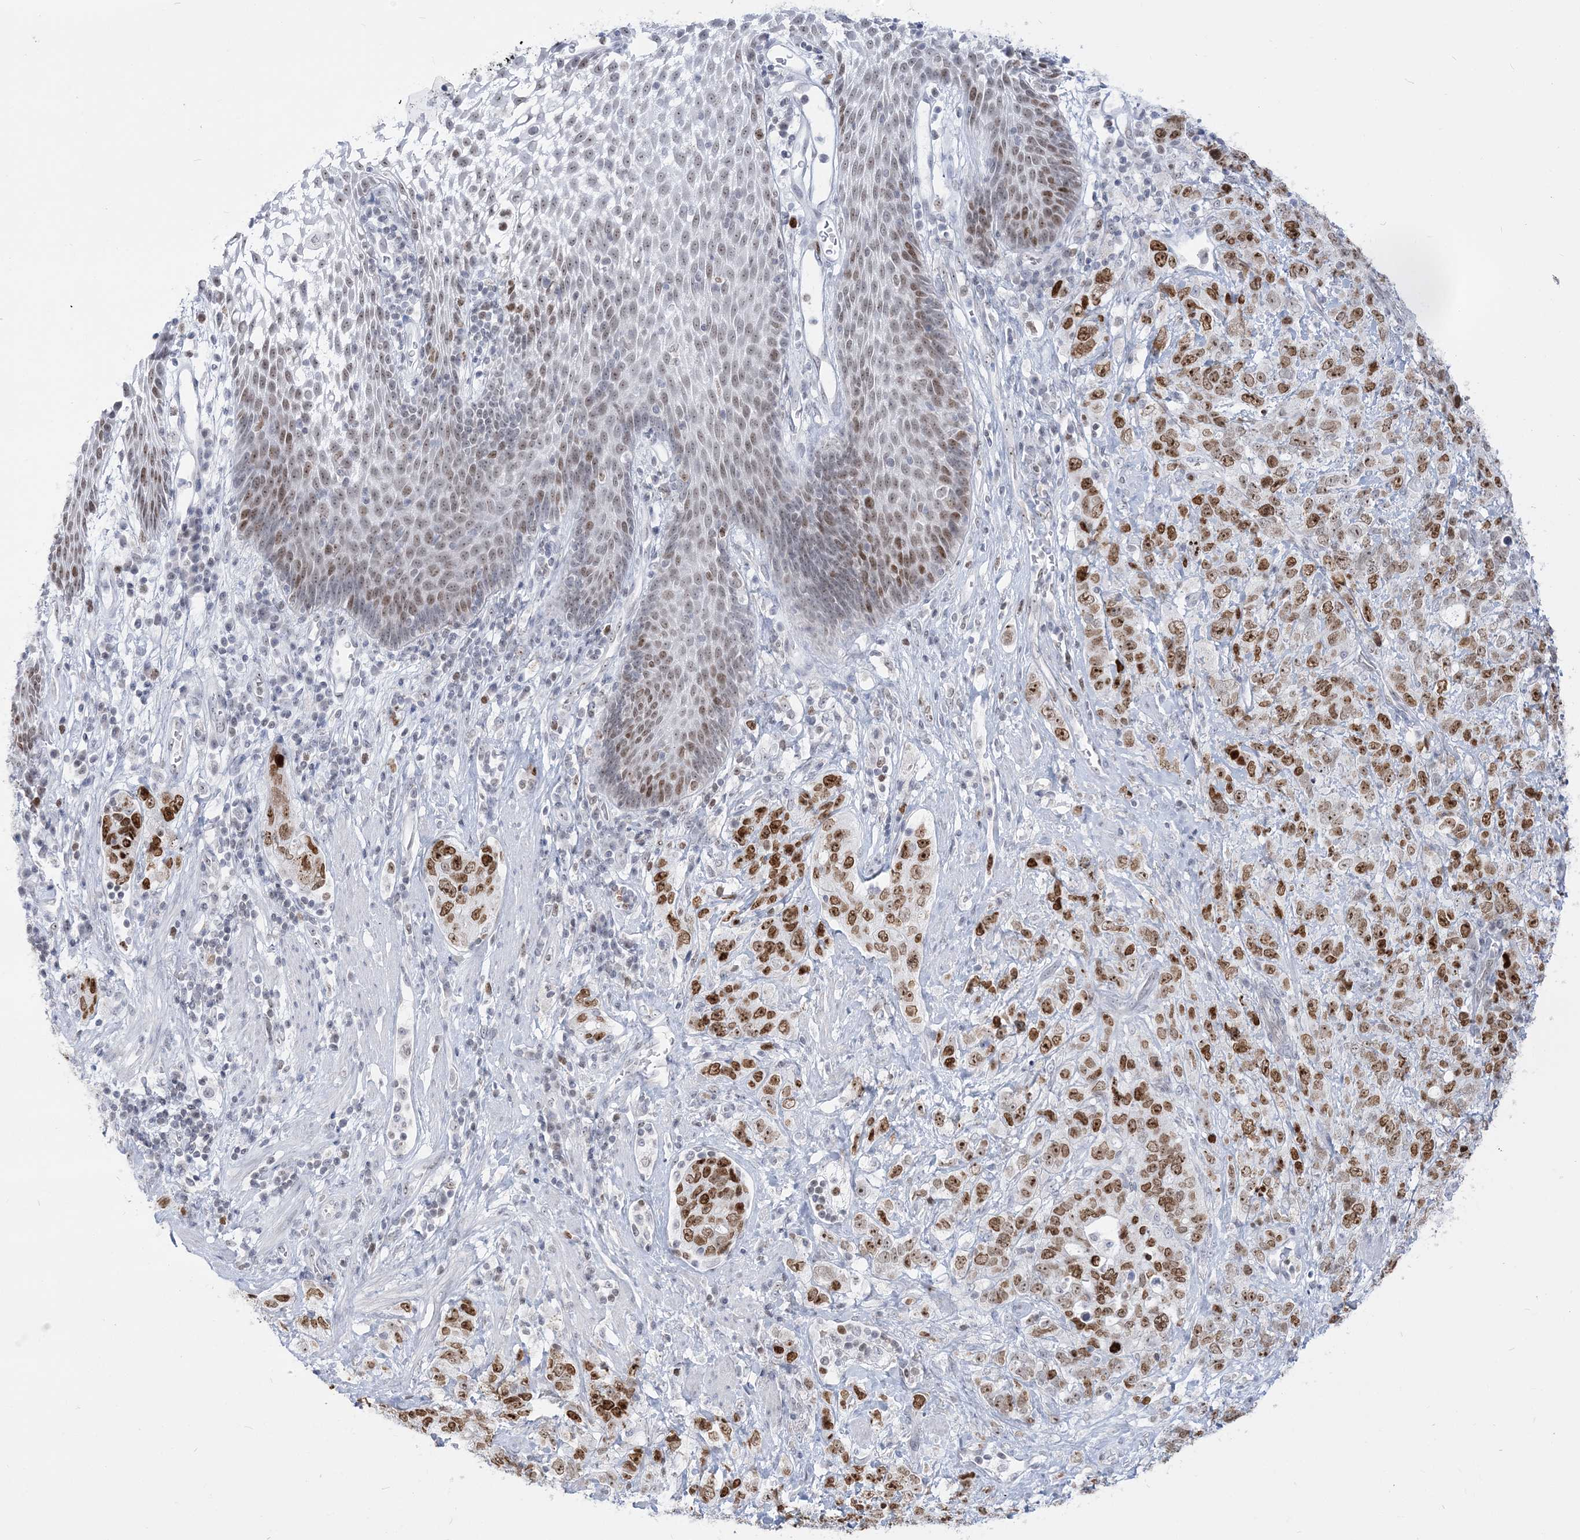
{"staining": {"intensity": "moderate", "quantity": ">75%", "location": "nuclear"}, "tissue": "stomach cancer", "cell_type": "Tumor cells", "image_type": "cancer", "snomed": [{"axis": "morphology", "description": "Adenocarcinoma, NOS"}, {"axis": "topography", "description": "Stomach"}], "caption": "This photomicrograph exhibits immunohistochemistry staining of human stomach cancer (adenocarcinoma), with medium moderate nuclear expression in about >75% of tumor cells.", "gene": "DDX21", "patient": {"sex": "male", "age": 48}}